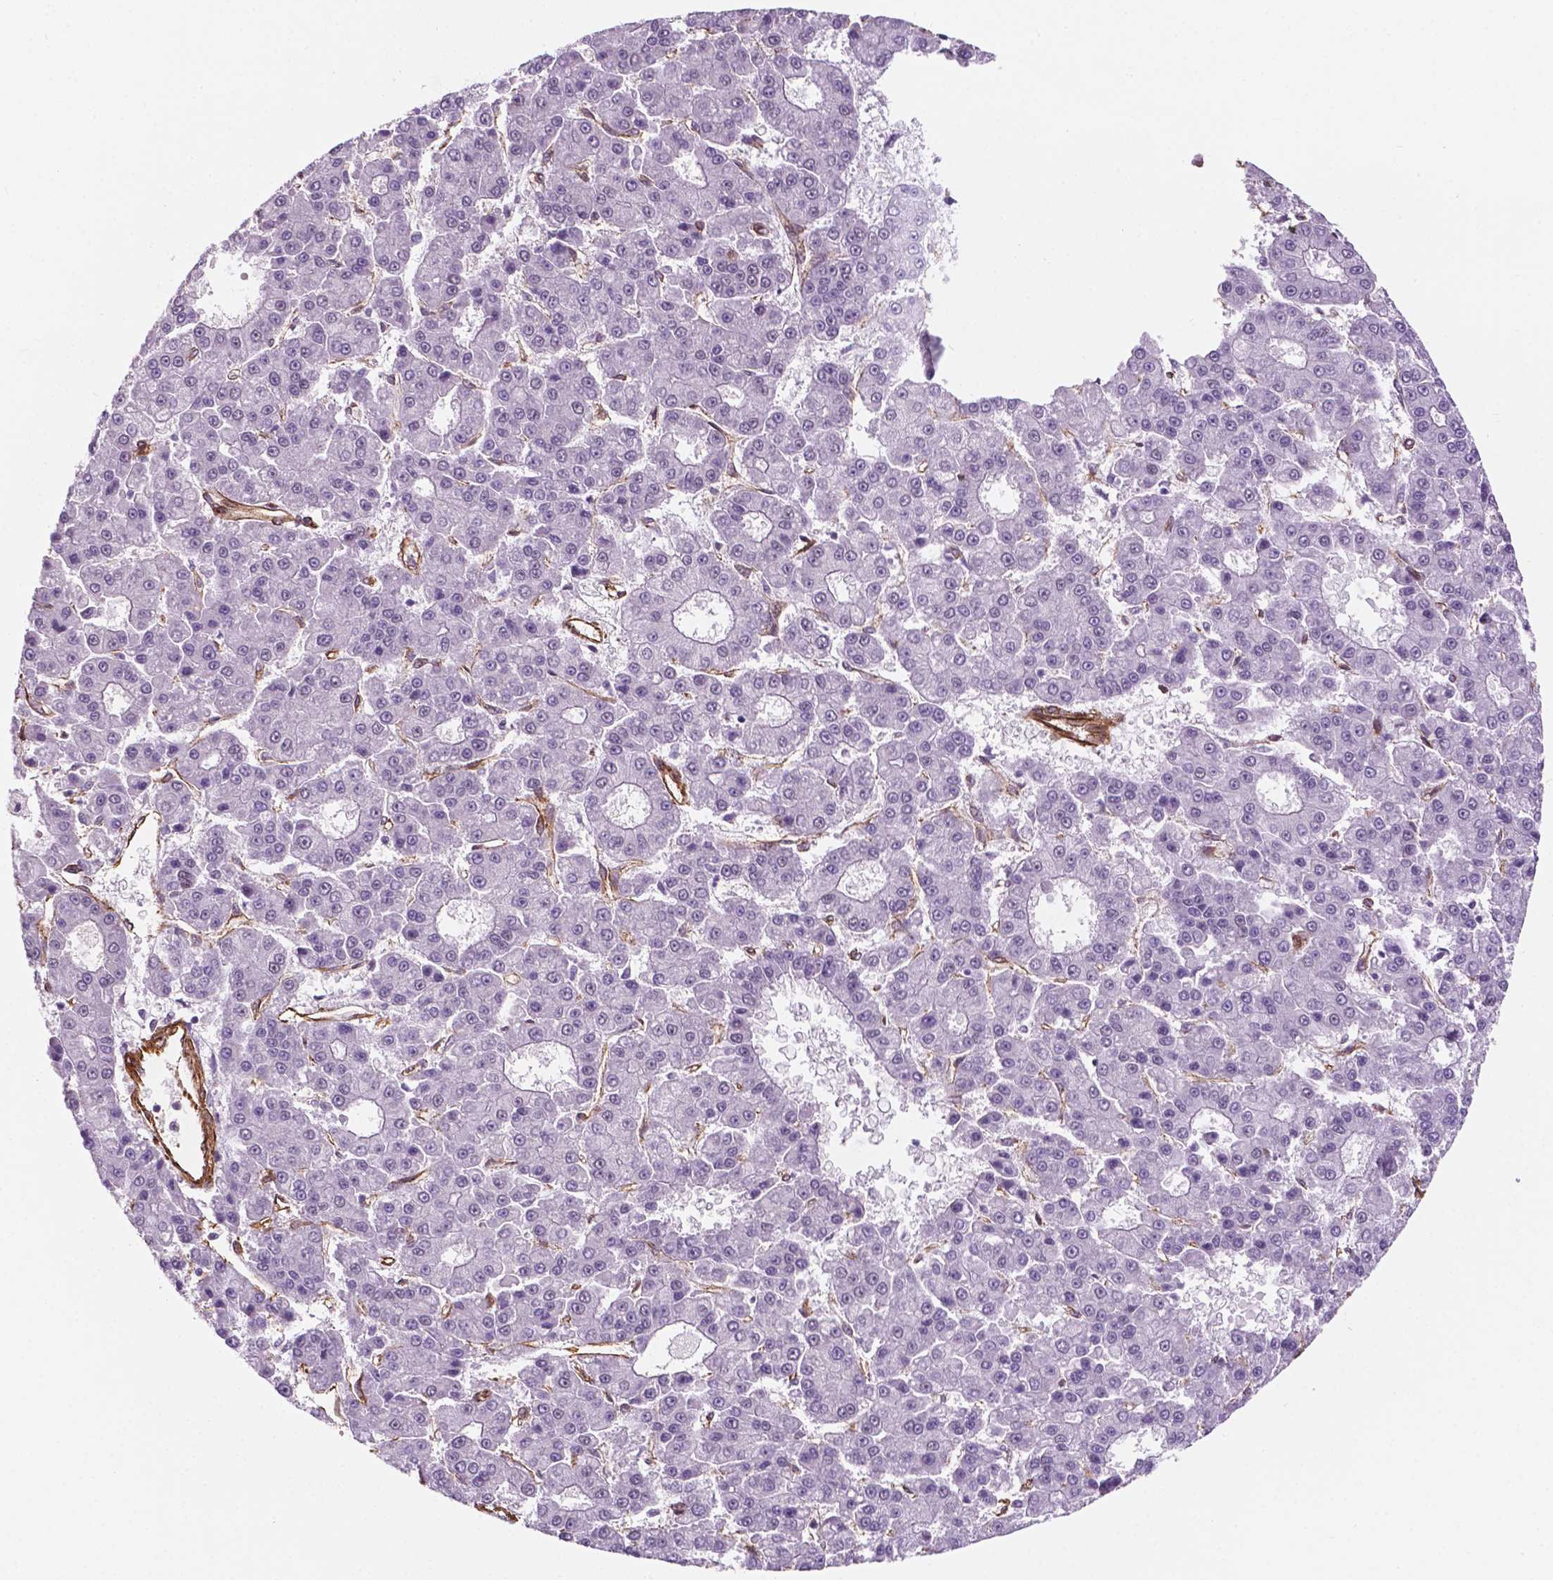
{"staining": {"intensity": "negative", "quantity": "none", "location": "none"}, "tissue": "liver cancer", "cell_type": "Tumor cells", "image_type": "cancer", "snomed": [{"axis": "morphology", "description": "Carcinoma, Hepatocellular, NOS"}, {"axis": "topography", "description": "Liver"}], "caption": "Tumor cells show no significant expression in liver cancer.", "gene": "EGFL8", "patient": {"sex": "male", "age": 70}}